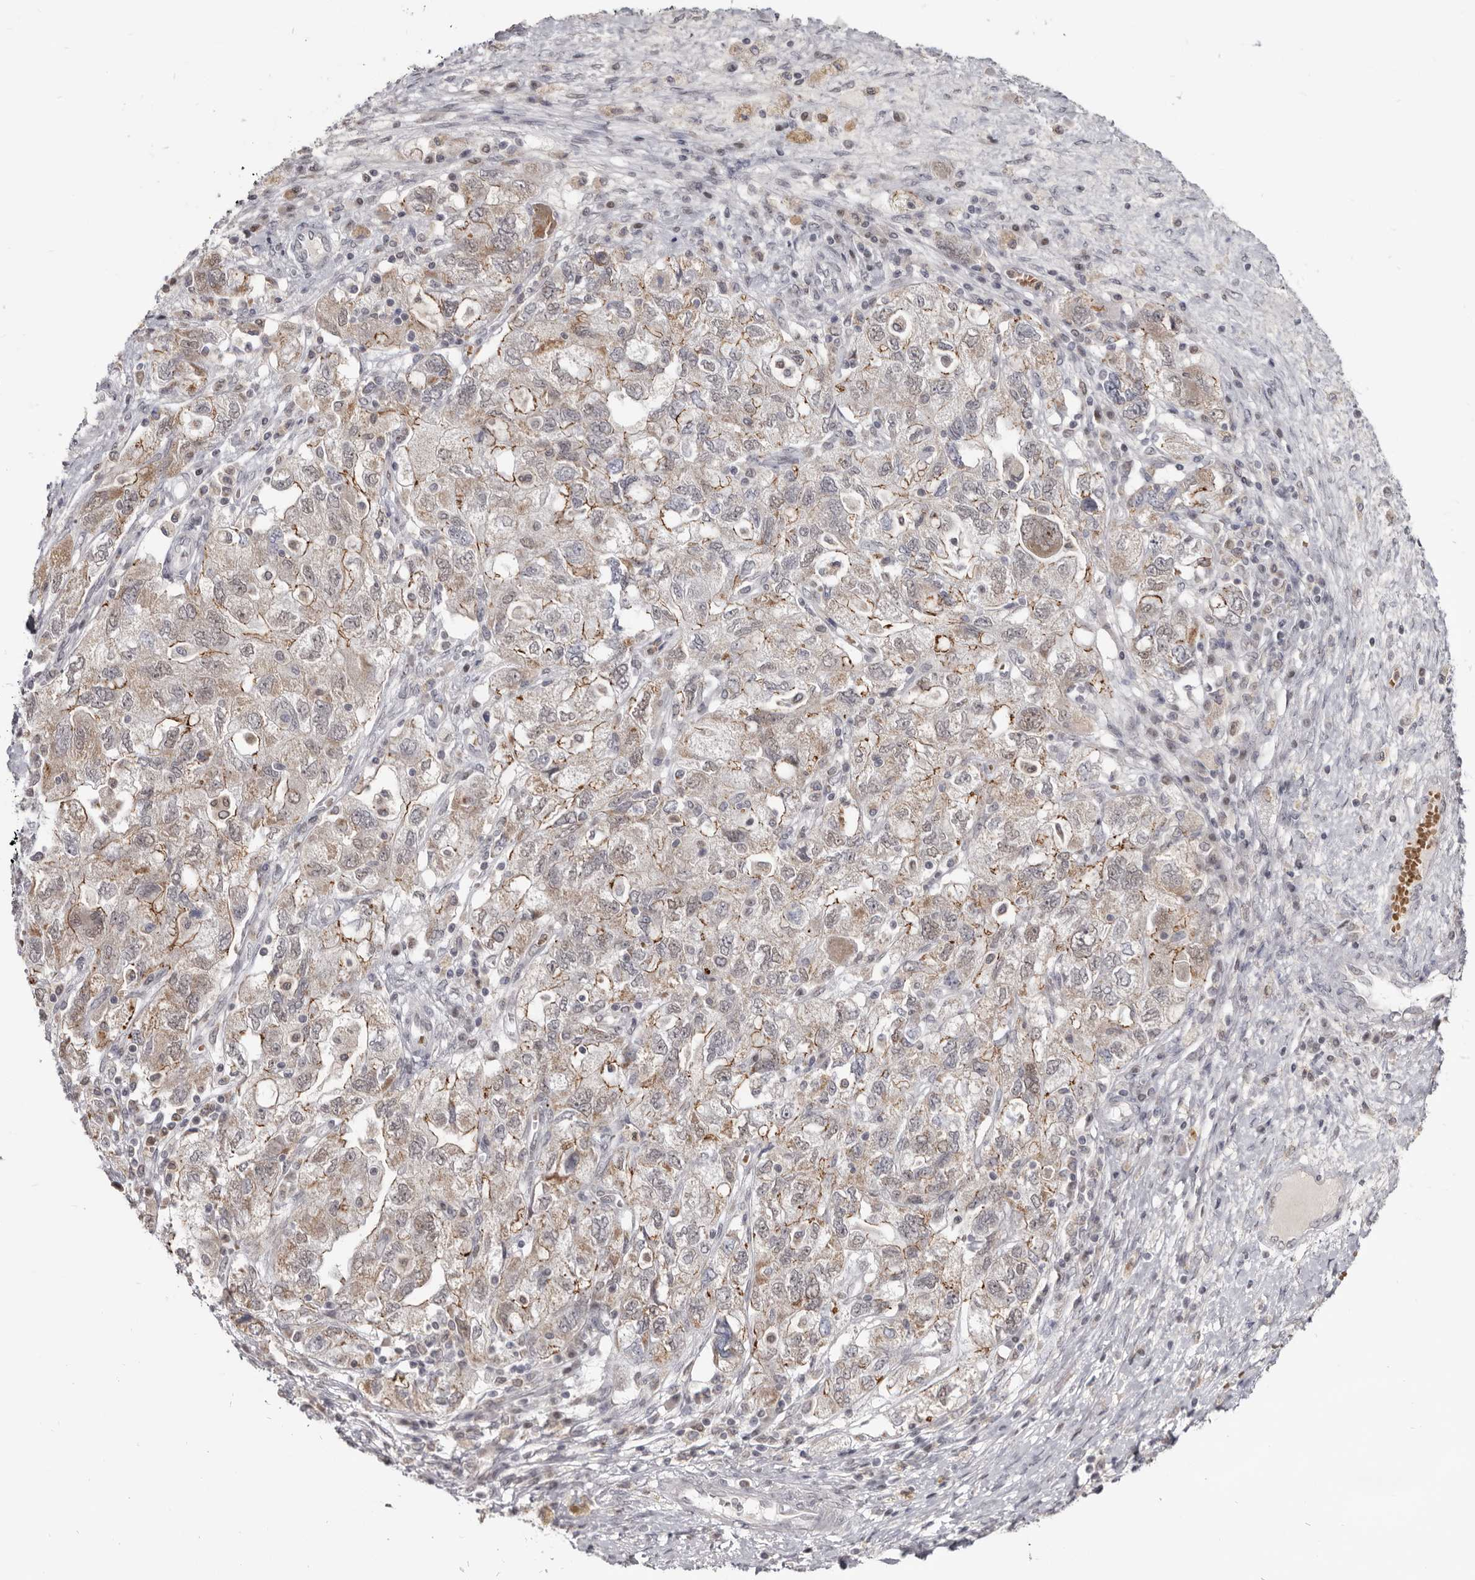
{"staining": {"intensity": "moderate", "quantity": "25%-75%", "location": "cytoplasmic/membranous"}, "tissue": "ovarian cancer", "cell_type": "Tumor cells", "image_type": "cancer", "snomed": [{"axis": "morphology", "description": "Carcinoma, NOS"}, {"axis": "morphology", "description": "Cystadenocarcinoma, serous, NOS"}, {"axis": "topography", "description": "Ovary"}], "caption": "This photomicrograph exhibits ovarian cancer stained with IHC to label a protein in brown. The cytoplasmic/membranous of tumor cells show moderate positivity for the protein. Nuclei are counter-stained blue.", "gene": "CGN", "patient": {"sex": "female", "age": 69}}